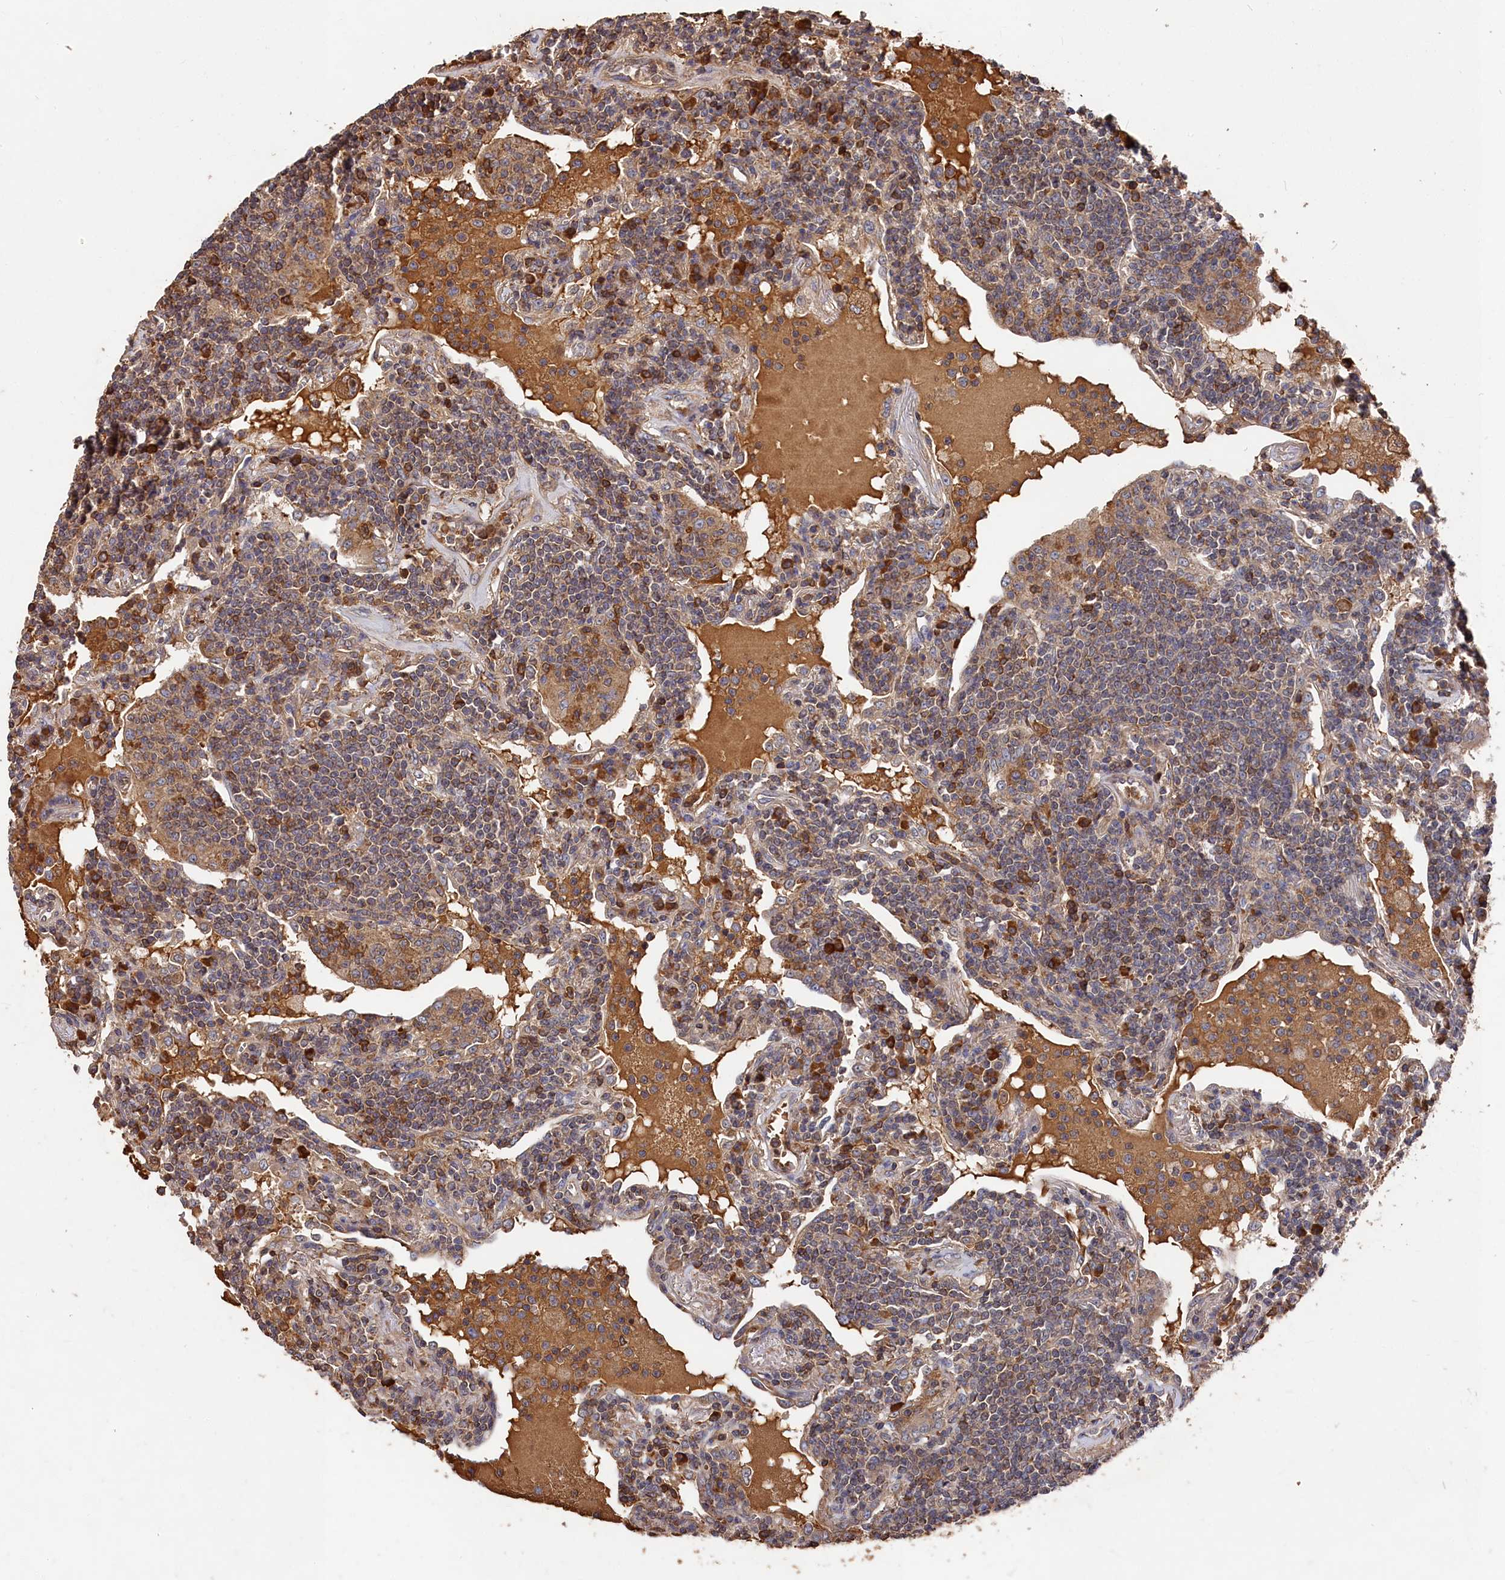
{"staining": {"intensity": "weak", "quantity": ">75%", "location": "cytoplasmic/membranous"}, "tissue": "lymphoma", "cell_type": "Tumor cells", "image_type": "cancer", "snomed": [{"axis": "morphology", "description": "Malignant lymphoma, non-Hodgkin's type, Low grade"}, {"axis": "topography", "description": "Lung"}], "caption": "There is low levels of weak cytoplasmic/membranous positivity in tumor cells of malignant lymphoma, non-Hodgkin's type (low-grade), as demonstrated by immunohistochemical staining (brown color).", "gene": "DHRS11", "patient": {"sex": "female", "age": 71}}